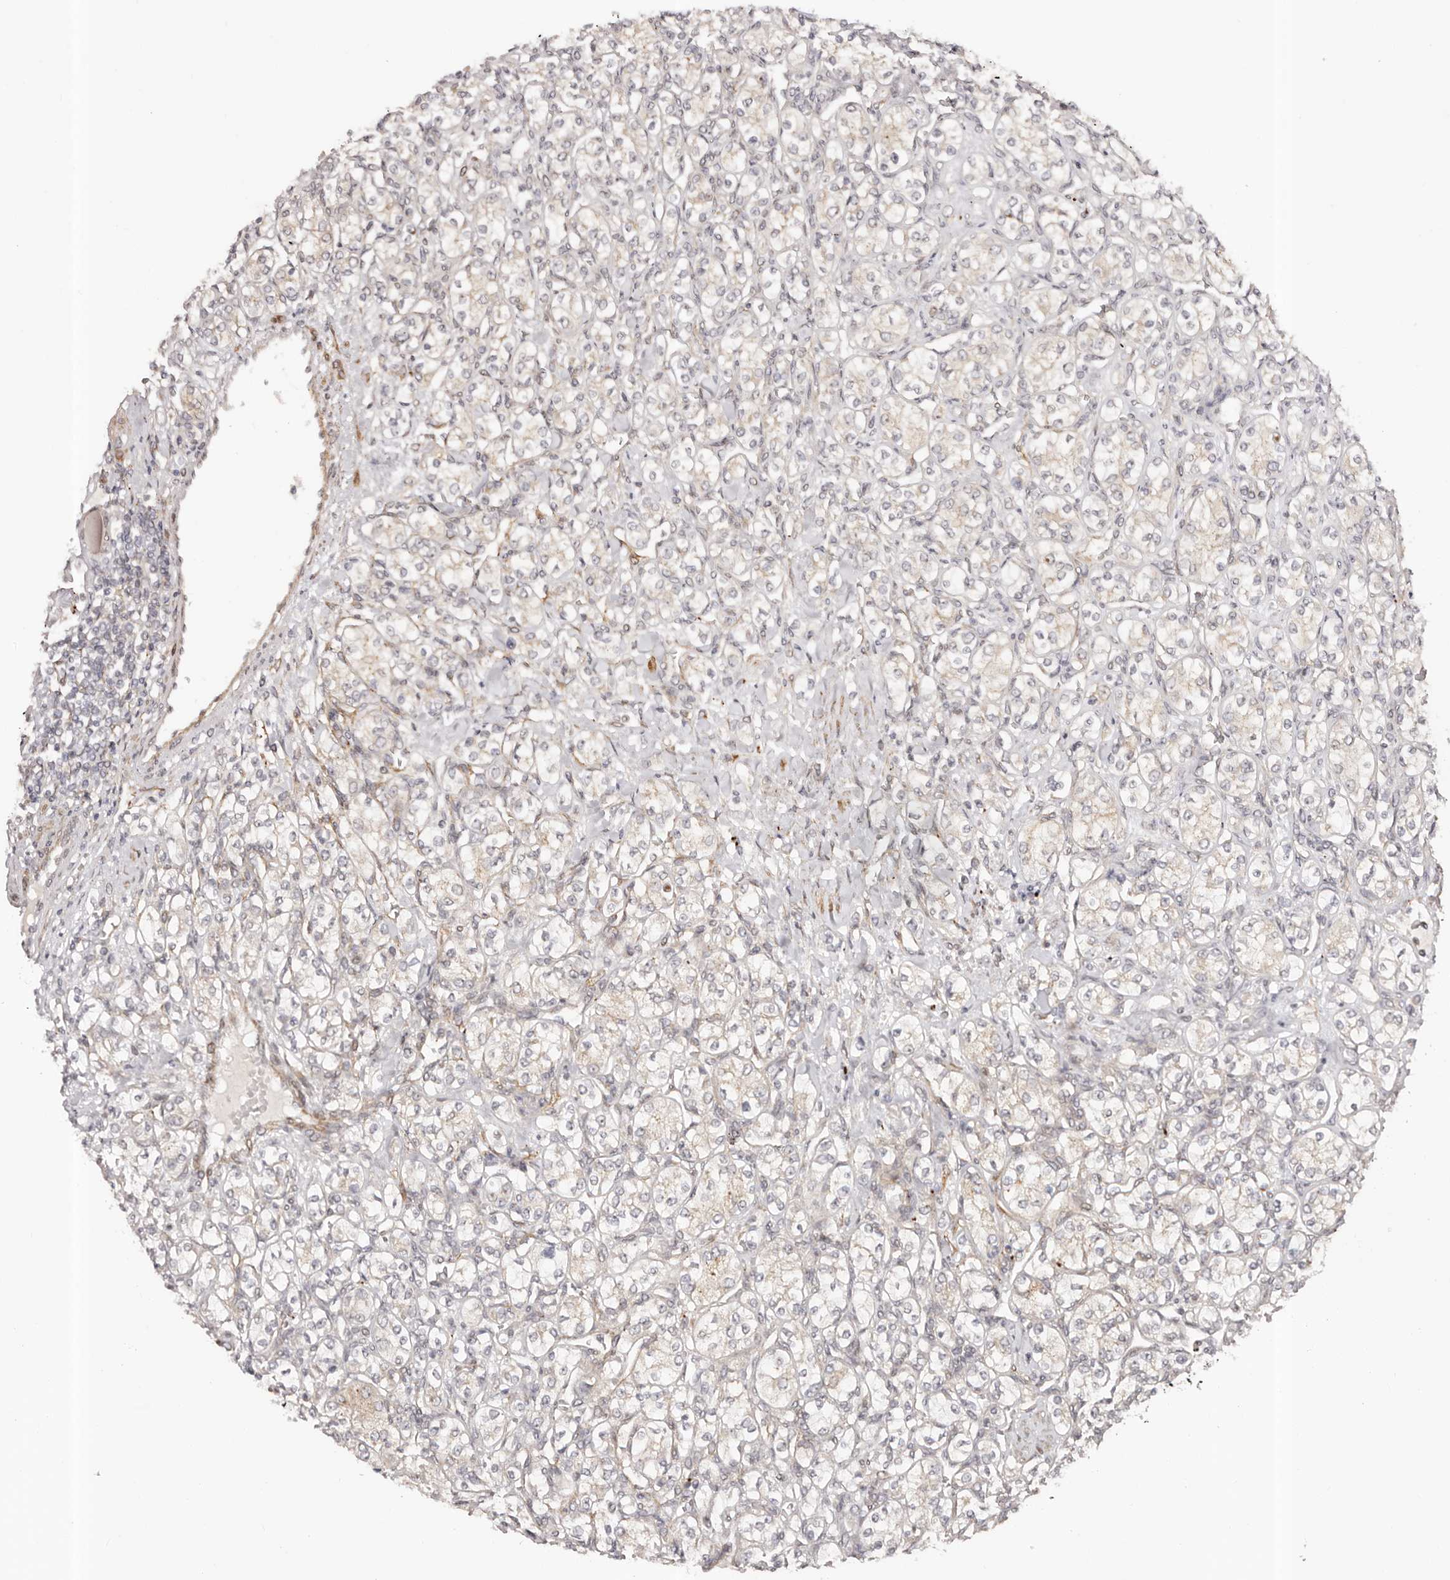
{"staining": {"intensity": "weak", "quantity": "25%-75%", "location": "cytoplasmic/membranous"}, "tissue": "renal cancer", "cell_type": "Tumor cells", "image_type": "cancer", "snomed": [{"axis": "morphology", "description": "Adenocarcinoma, NOS"}, {"axis": "topography", "description": "Kidney"}], "caption": "Immunohistochemistry micrograph of human renal adenocarcinoma stained for a protein (brown), which demonstrates low levels of weak cytoplasmic/membranous staining in about 25%-75% of tumor cells.", "gene": "MICAL2", "patient": {"sex": "male", "age": 77}}